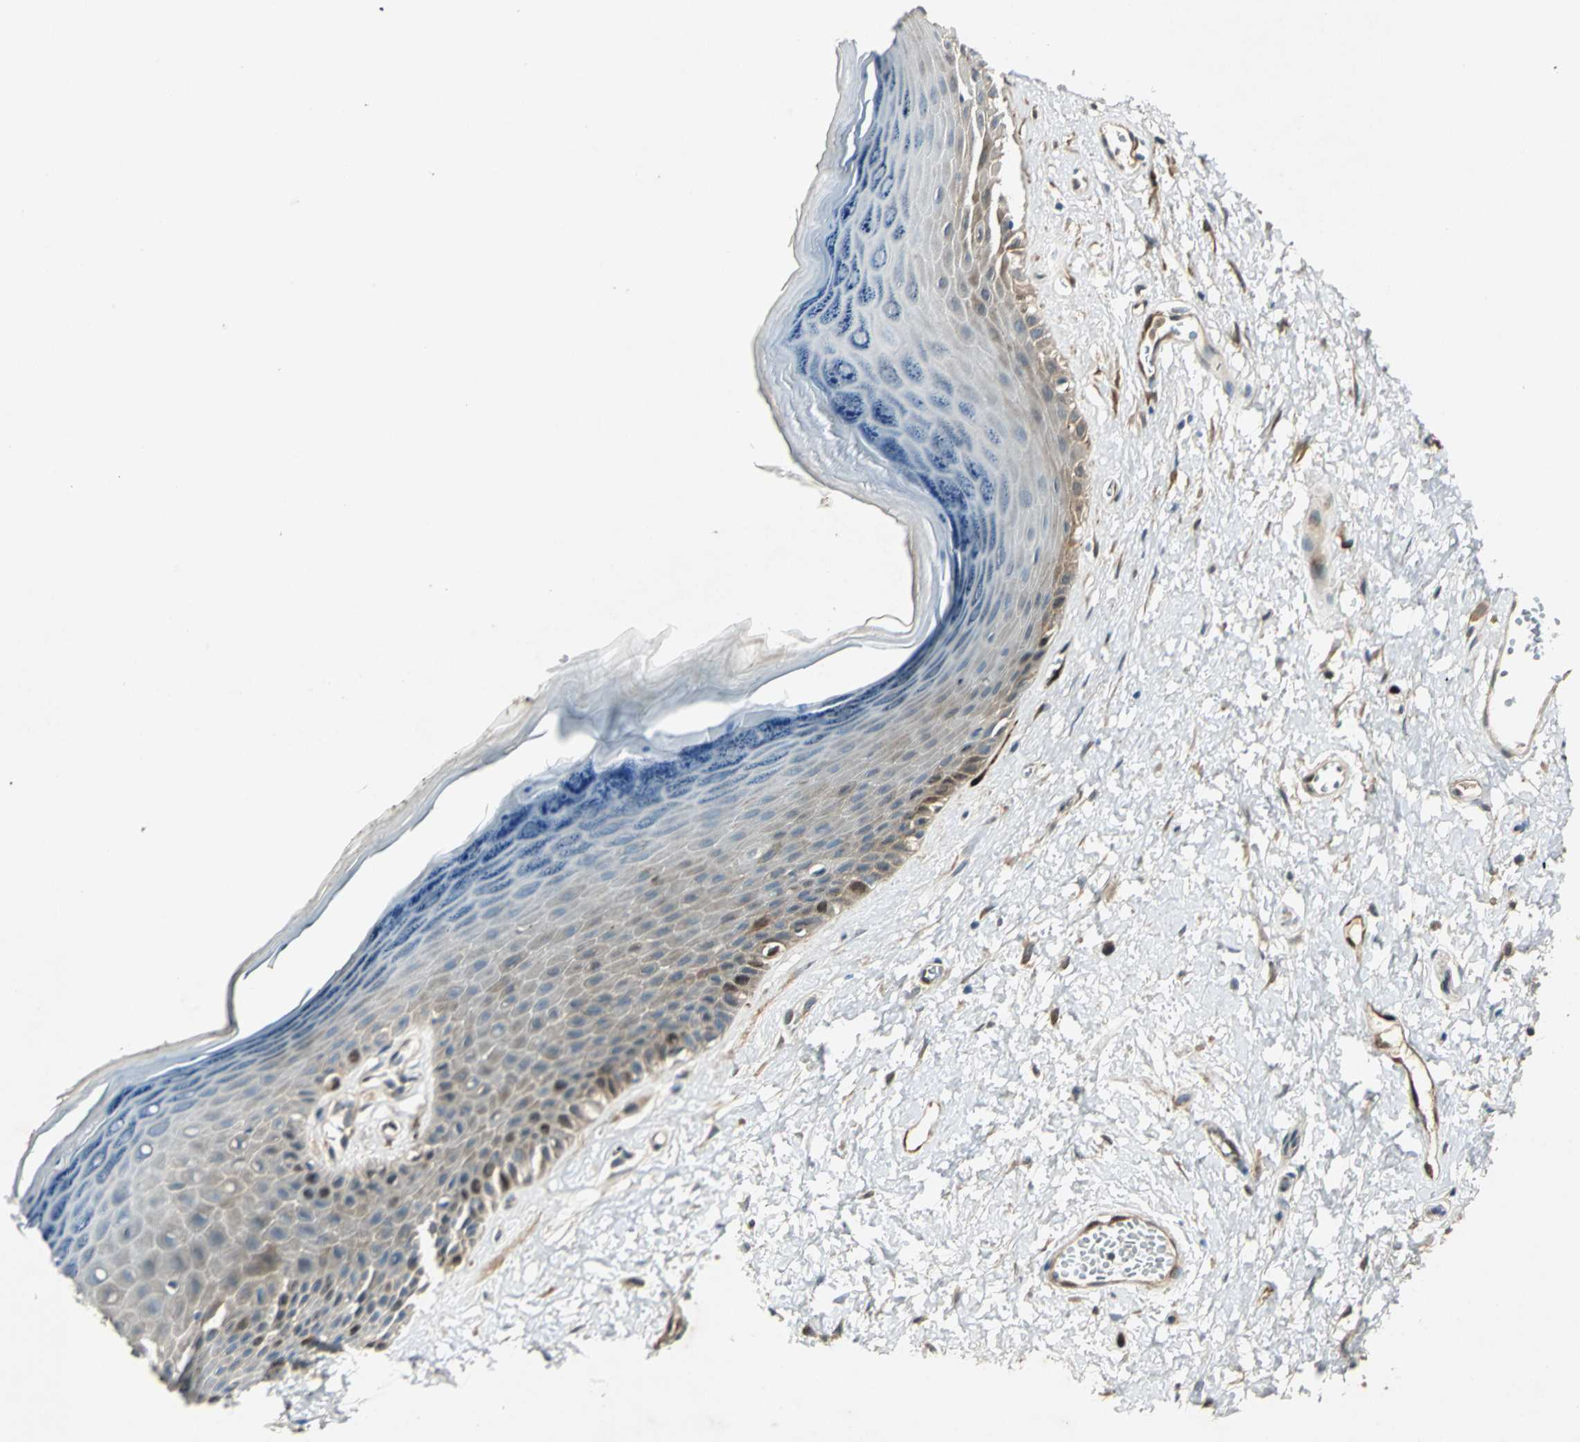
{"staining": {"intensity": "moderate", "quantity": "25%-75%", "location": "cytoplasmic/membranous"}, "tissue": "skin", "cell_type": "Epidermal cells", "image_type": "normal", "snomed": [{"axis": "morphology", "description": "Normal tissue, NOS"}, {"axis": "morphology", "description": "Inflammation, NOS"}, {"axis": "topography", "description": "Vulva"}], "caption": "Immunohistochemical staining of benign skin reveals medium levels of moderate cytoplasmic/membranous positivity in approximately 25%-75% of epidermal cells.", "gene": "RRM2B", "patient": {"sex": "female", "age": 84}}